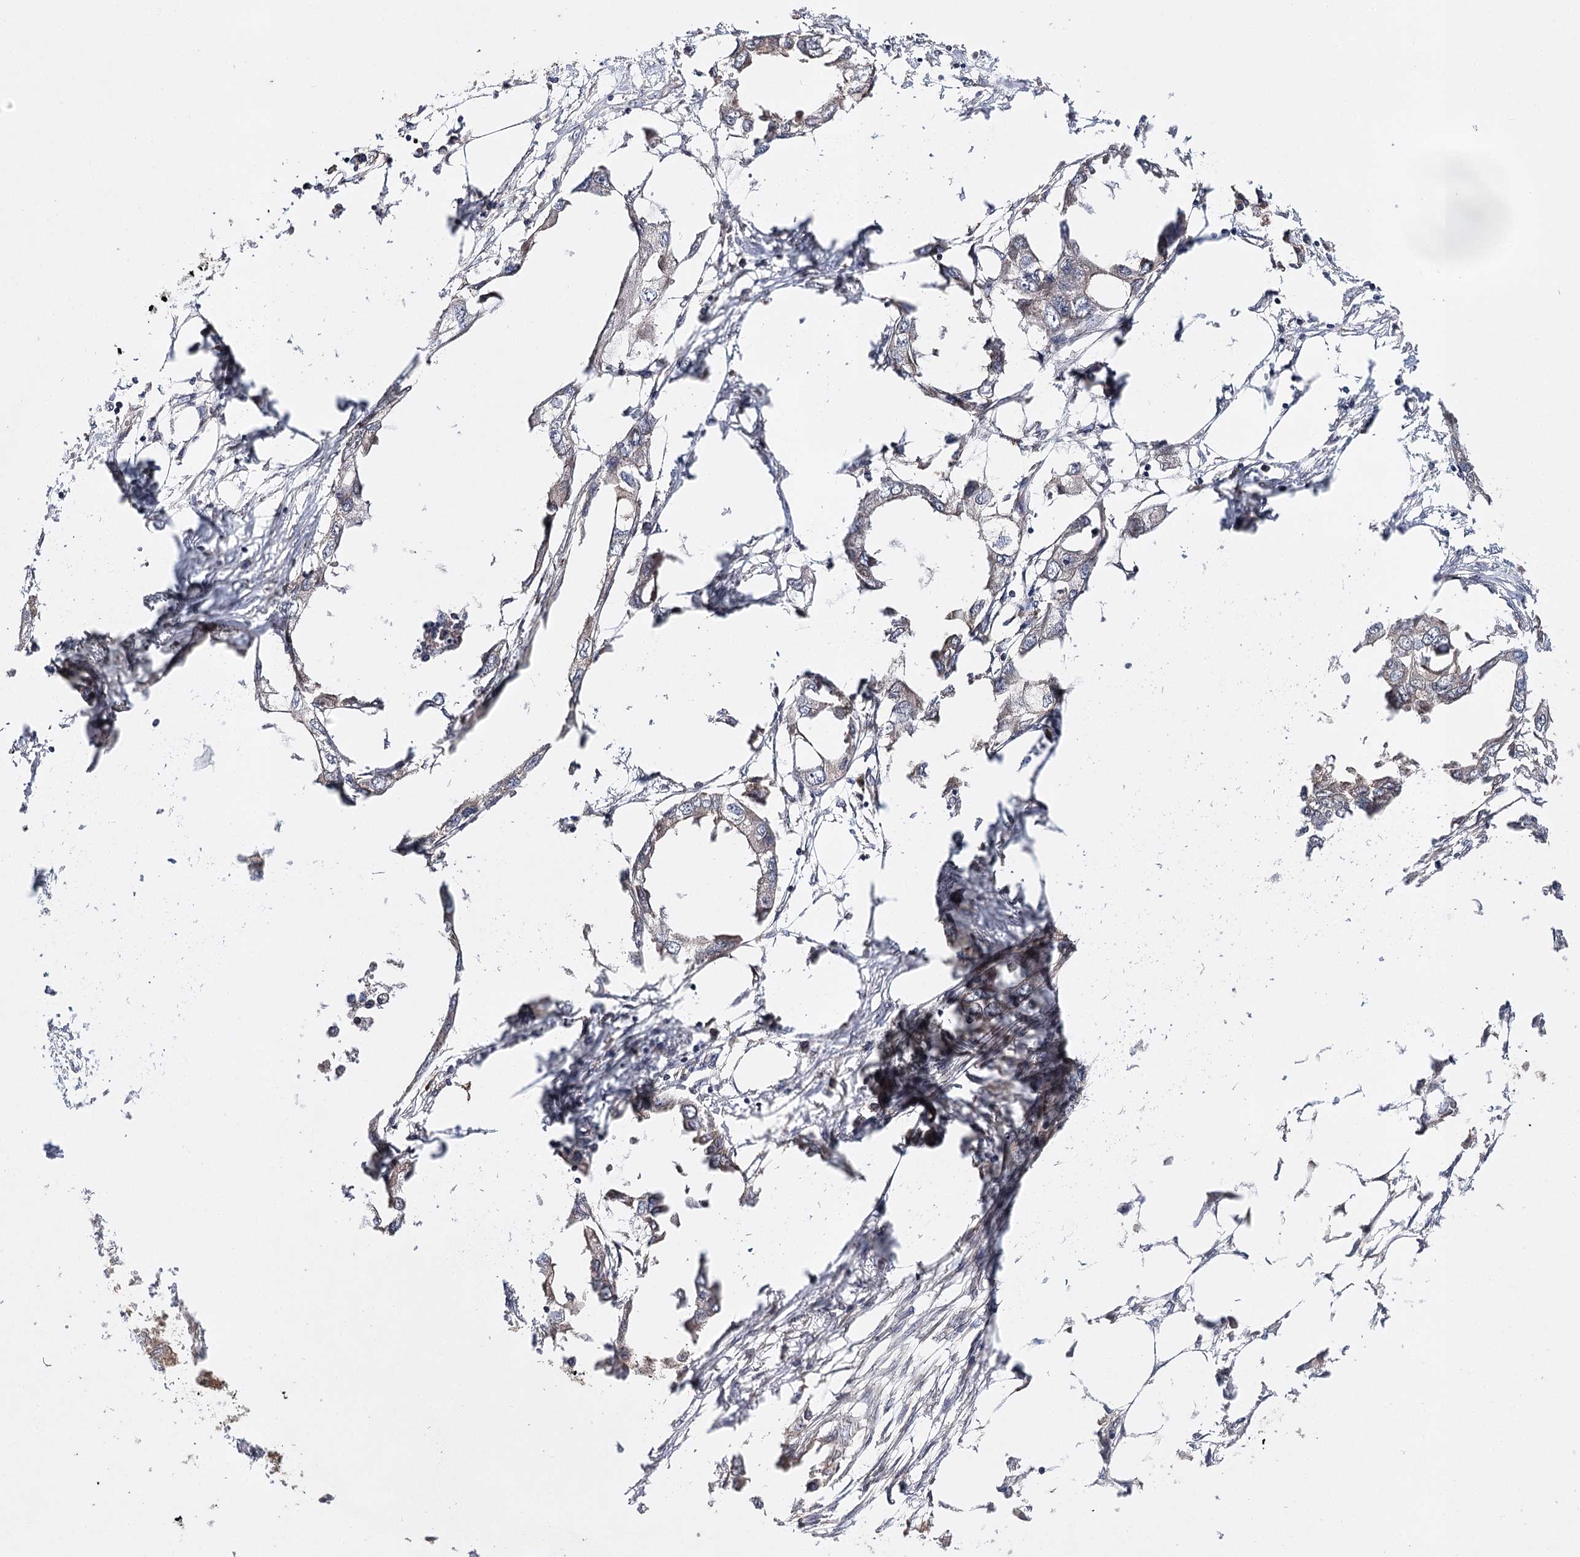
{"staining": {"intensity": "negative", "quantity": "none", "location": "none"}, "tissue": "endometrial cancer", "cell_type": "Tumor cells", "image_type": "cancer", "snomed": [{"axis": "morphology", "description": "Adenocarcinoma, NOS"}, {"axis": "morphology", "description": "Adenocarcinoma, metastatic, NOS"}, {"axis": "topography", "description": "Adipose tissue"}, {"axis": "topography", "description": "Endometrium"}], "caption": "The photomicrograph demonstrates no significant expression in tumor cells of endometrial cancer.", "gene": "BCR", "patient": {"sex": "female", "age": 67}}